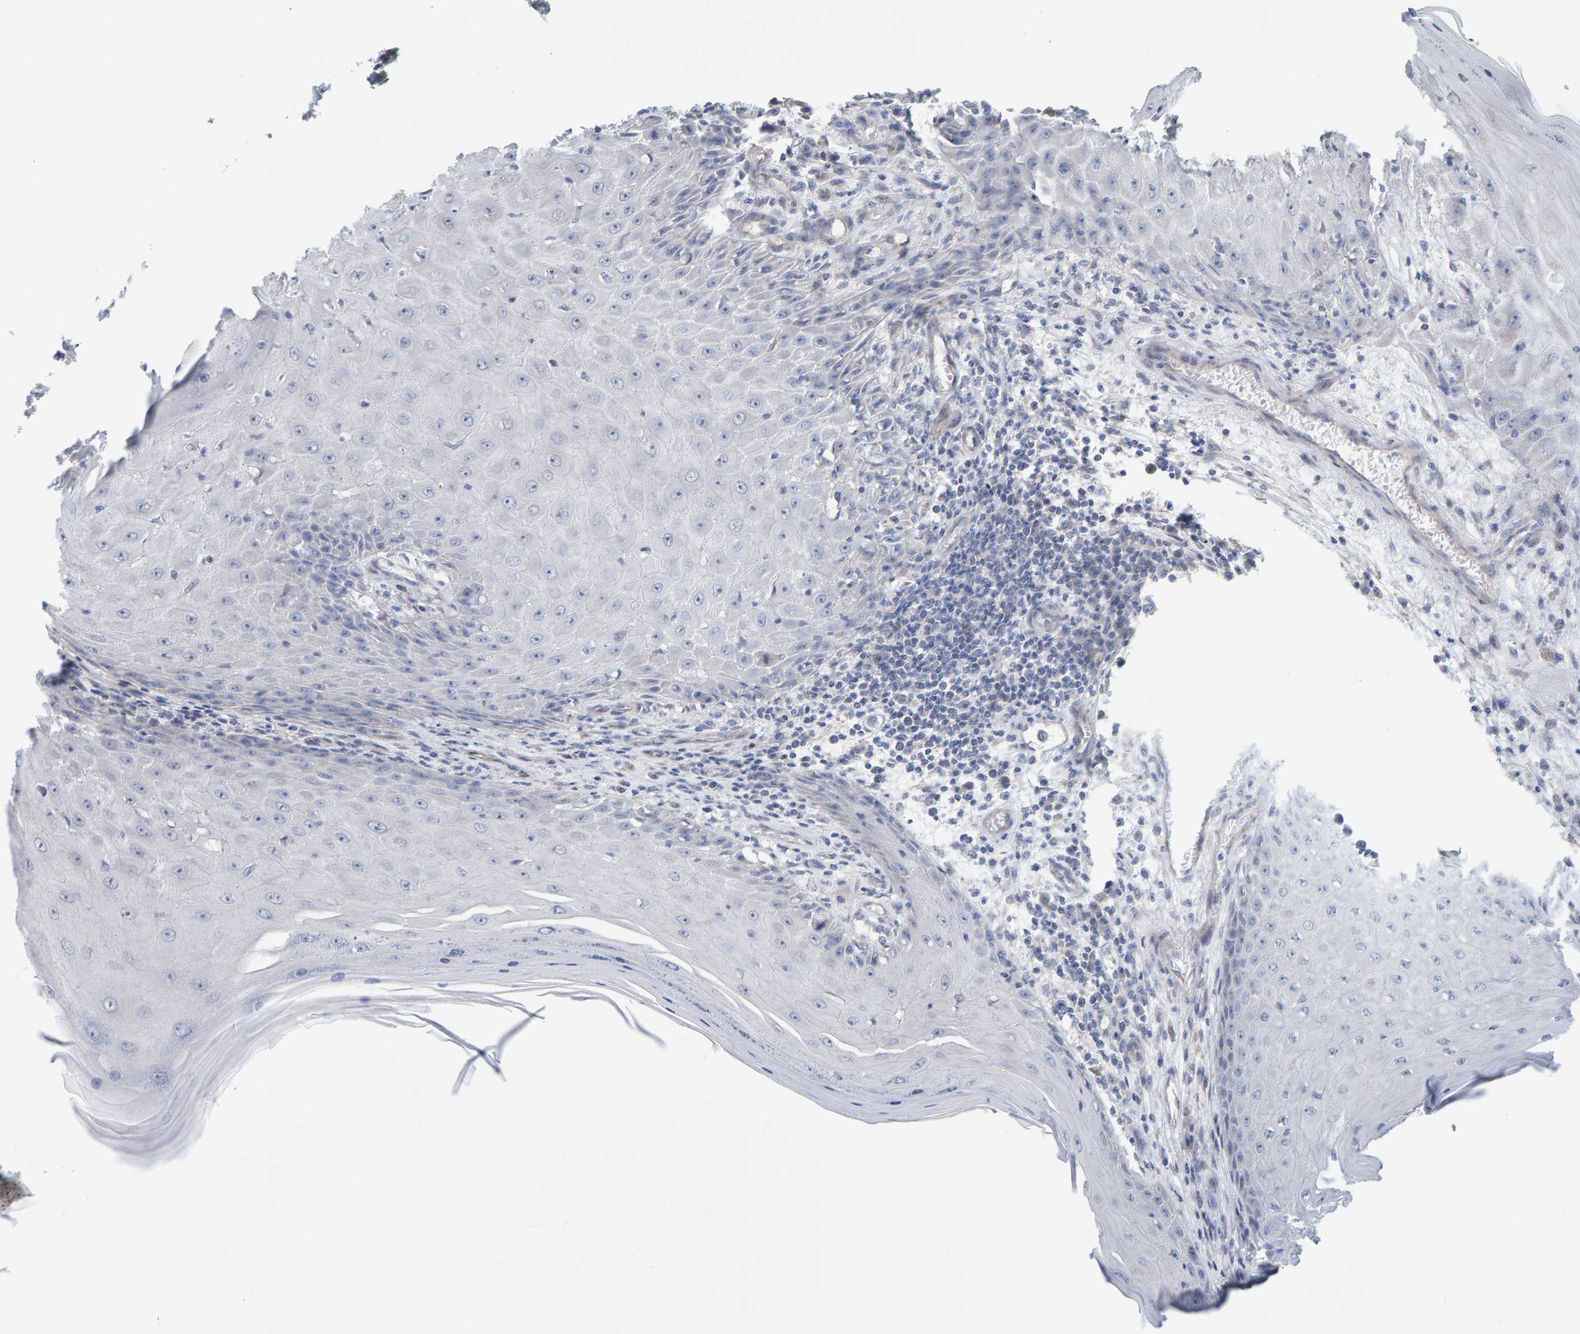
{"staining": {"intensity": "negative", "quantity": "none", "location": "none"}, "tissue": "skin cancer", "cell_type": "Tumor cells", "image_type": "cancer", "snomed": [{"axis": "morphology", "description": "Squamous cell carcinoma, NOS"}, {"axis": "topography", "description": "Skin"}], "caption": "Immunohistochemistry image of neoplastic tissue: human squamous cell carcinoma (skin) stained with DAB exhibits no significant protein staining in tumor cells.", "gene": "RGP1", "patient": {"sex": "female", "age": 73}}